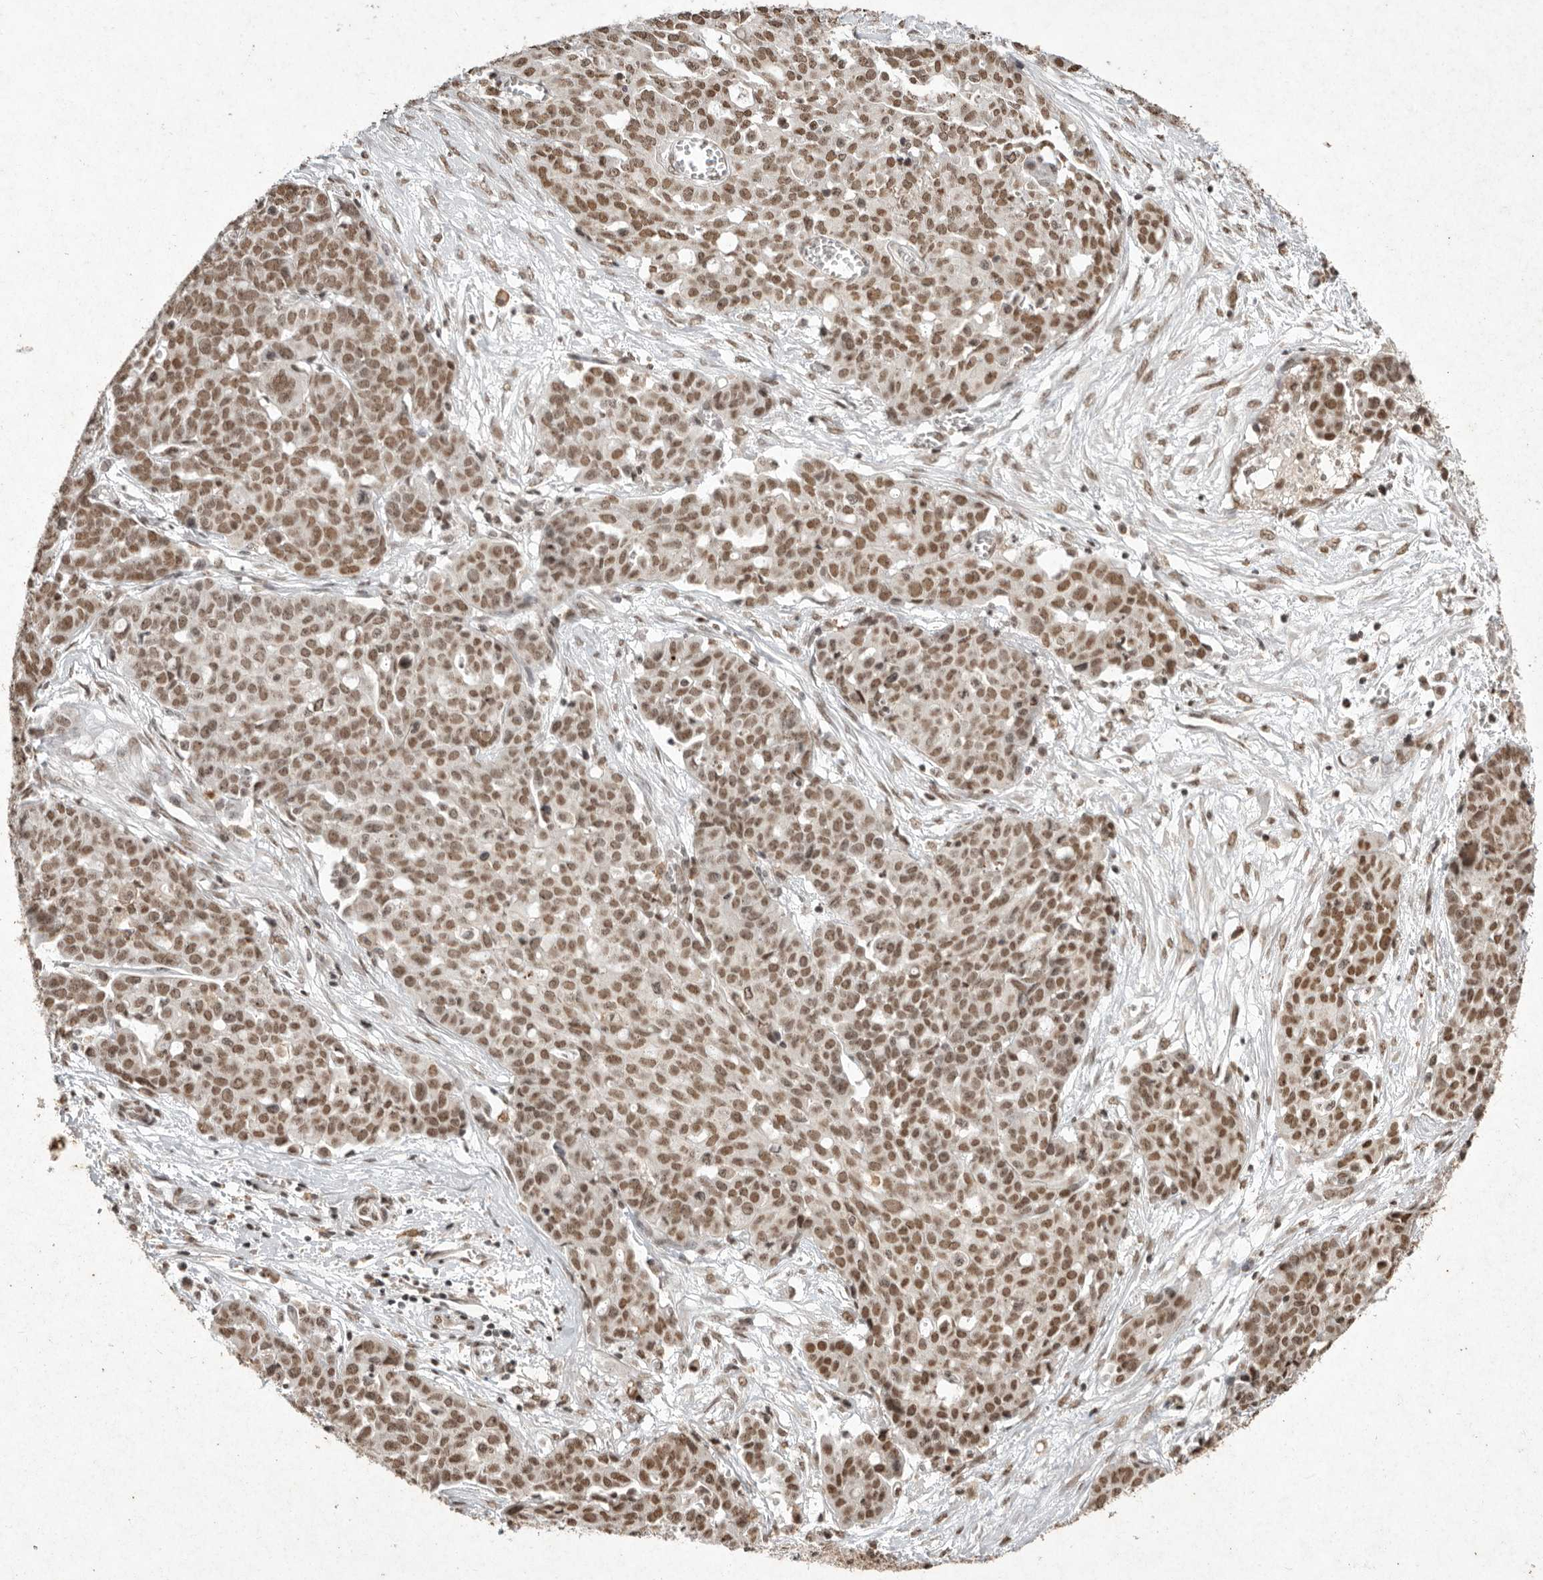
{"staining": {"intensity": "moderate", "quantity": ">75%", "location": "nuclear"}, "tissue": "ovarian cancer", "cell_type": "Tumor cells", "image_type": "cancer", "snomed": [{"axis": "morphology", "description": "Cystadenocarcinoma, serous, NOS"}, {"axis": "topography", "description": "Soft tissue"}, {"axis": "topography", "description": "Ovary"}], "caption": "Human ovarian cancer (serous cystadenocarcinoma) stained with a brown dye shows moderate nuclear positive expression in approximately >75% of tumor cells.", "gene": "NKX3-2", "patient": {"sex": "female", "age": 57}}